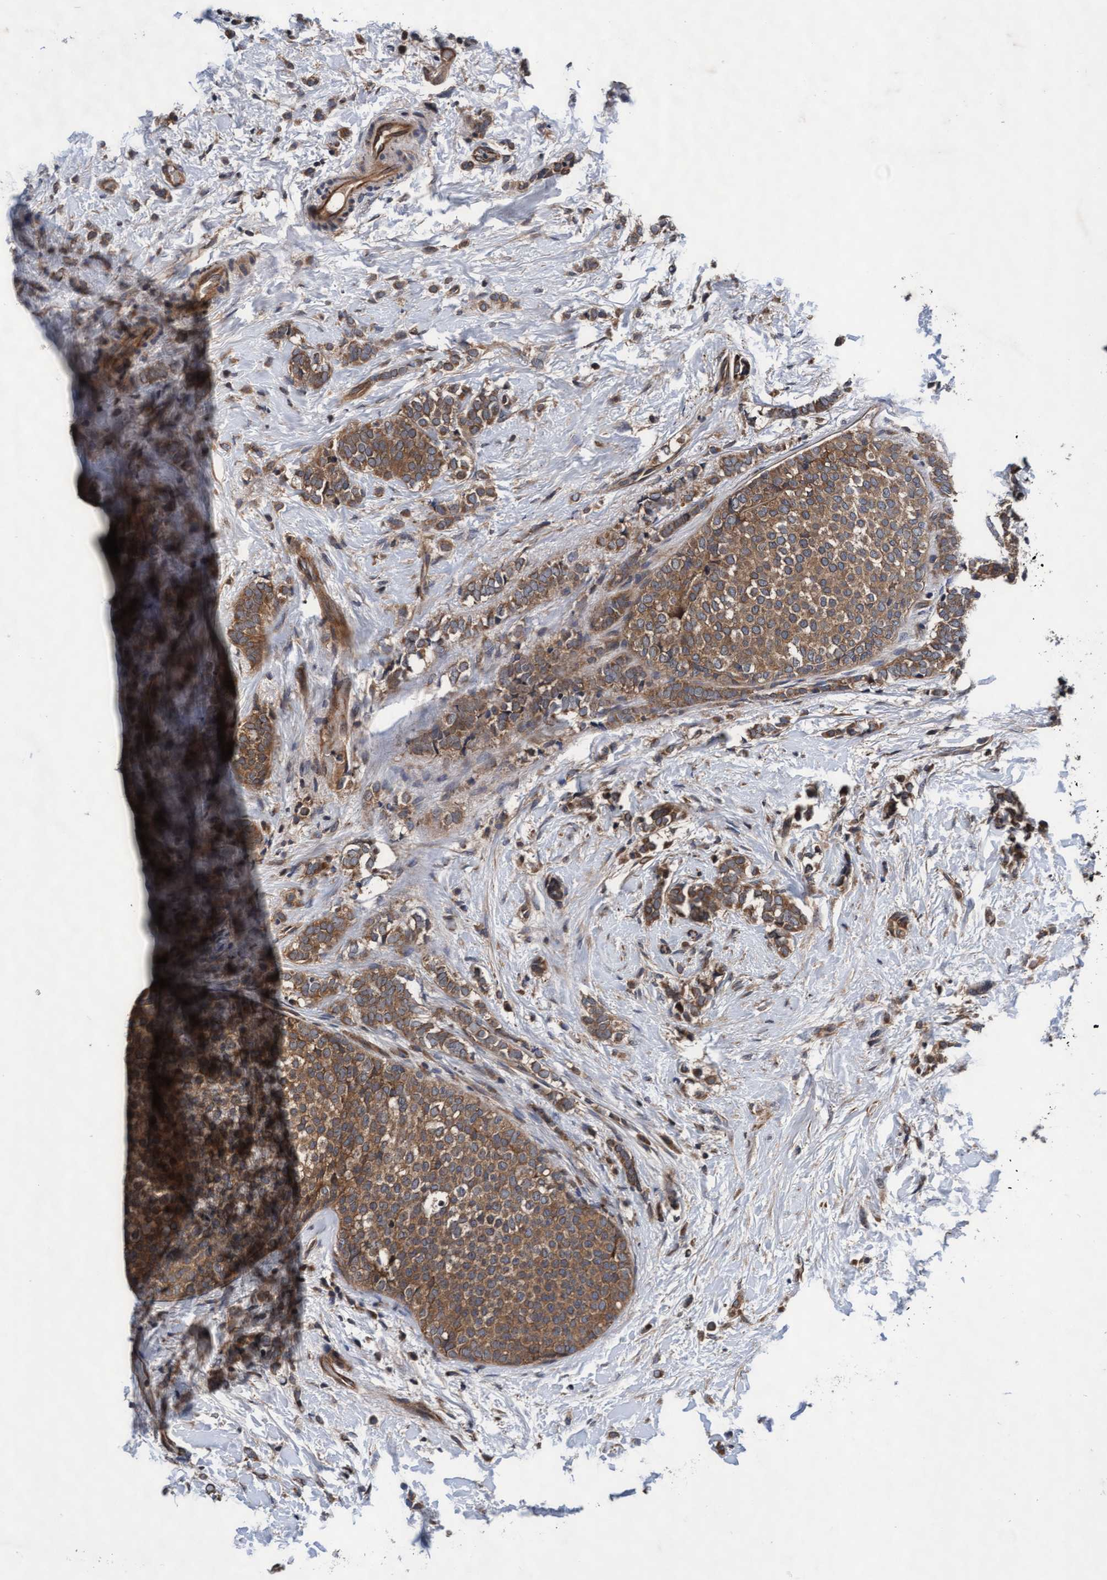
{"staining": {"intensity": "moderate", "quantity": ">75%", "location": "cytoplasmic/membranous"}, "tissue": "breast cancer", "cell_type": "Tumor cells", "image_type": "cancer", "snomed": [{"axis": "morphology", "description": "Lobular carcinoma"}, {"axis": "topography", "description": "Breast"}], "caption": "This micrograph reveals lobular carcinoma (breast) stained with immunohistochemistry (IHC) to label a protein in brown. The cytoplasmic/membranous of tumor cells show moderate positivity for the protein. Nuclei are counter-stained blue.", "gene": "EFCAB13", "patient": {"sex": "female", "age": 50}}